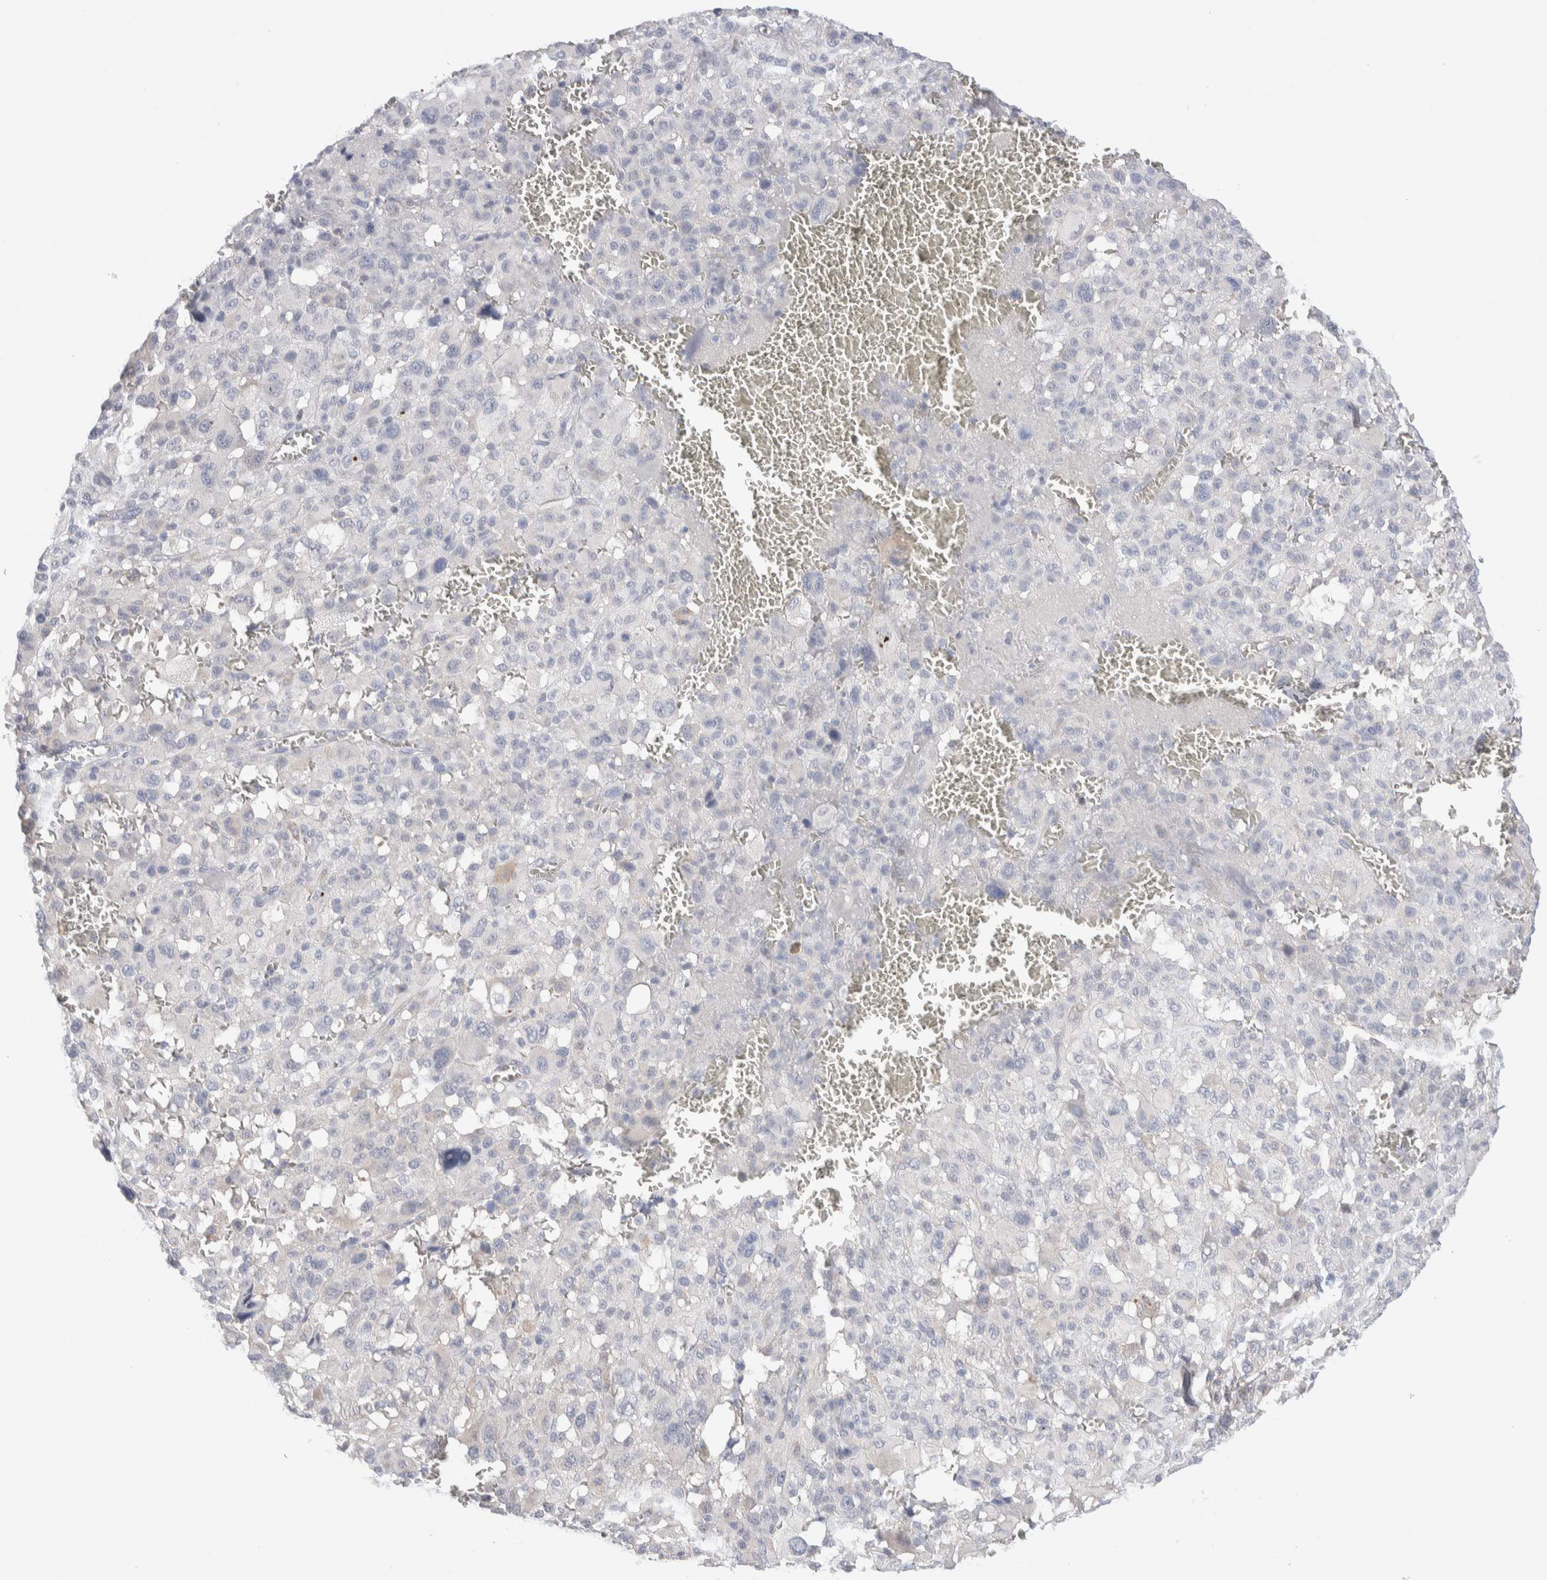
{"staining": {"intensity": "negative", "quantity": "none", "location": "none"}, "tissue": "melanoma", "cell_type": "Tumor cells", "image_type": "cancer", "snomed": [{"axis": "morphology", "description": "Malignant melanoma, Metastatic site"}, {"axis": "topography", "description": "Skin"}], "caption": "IHC of human melanoma shows no expression in tumor cells.", "gene": "C1orf112", "patient": {"sex": "female", "age": 74}}